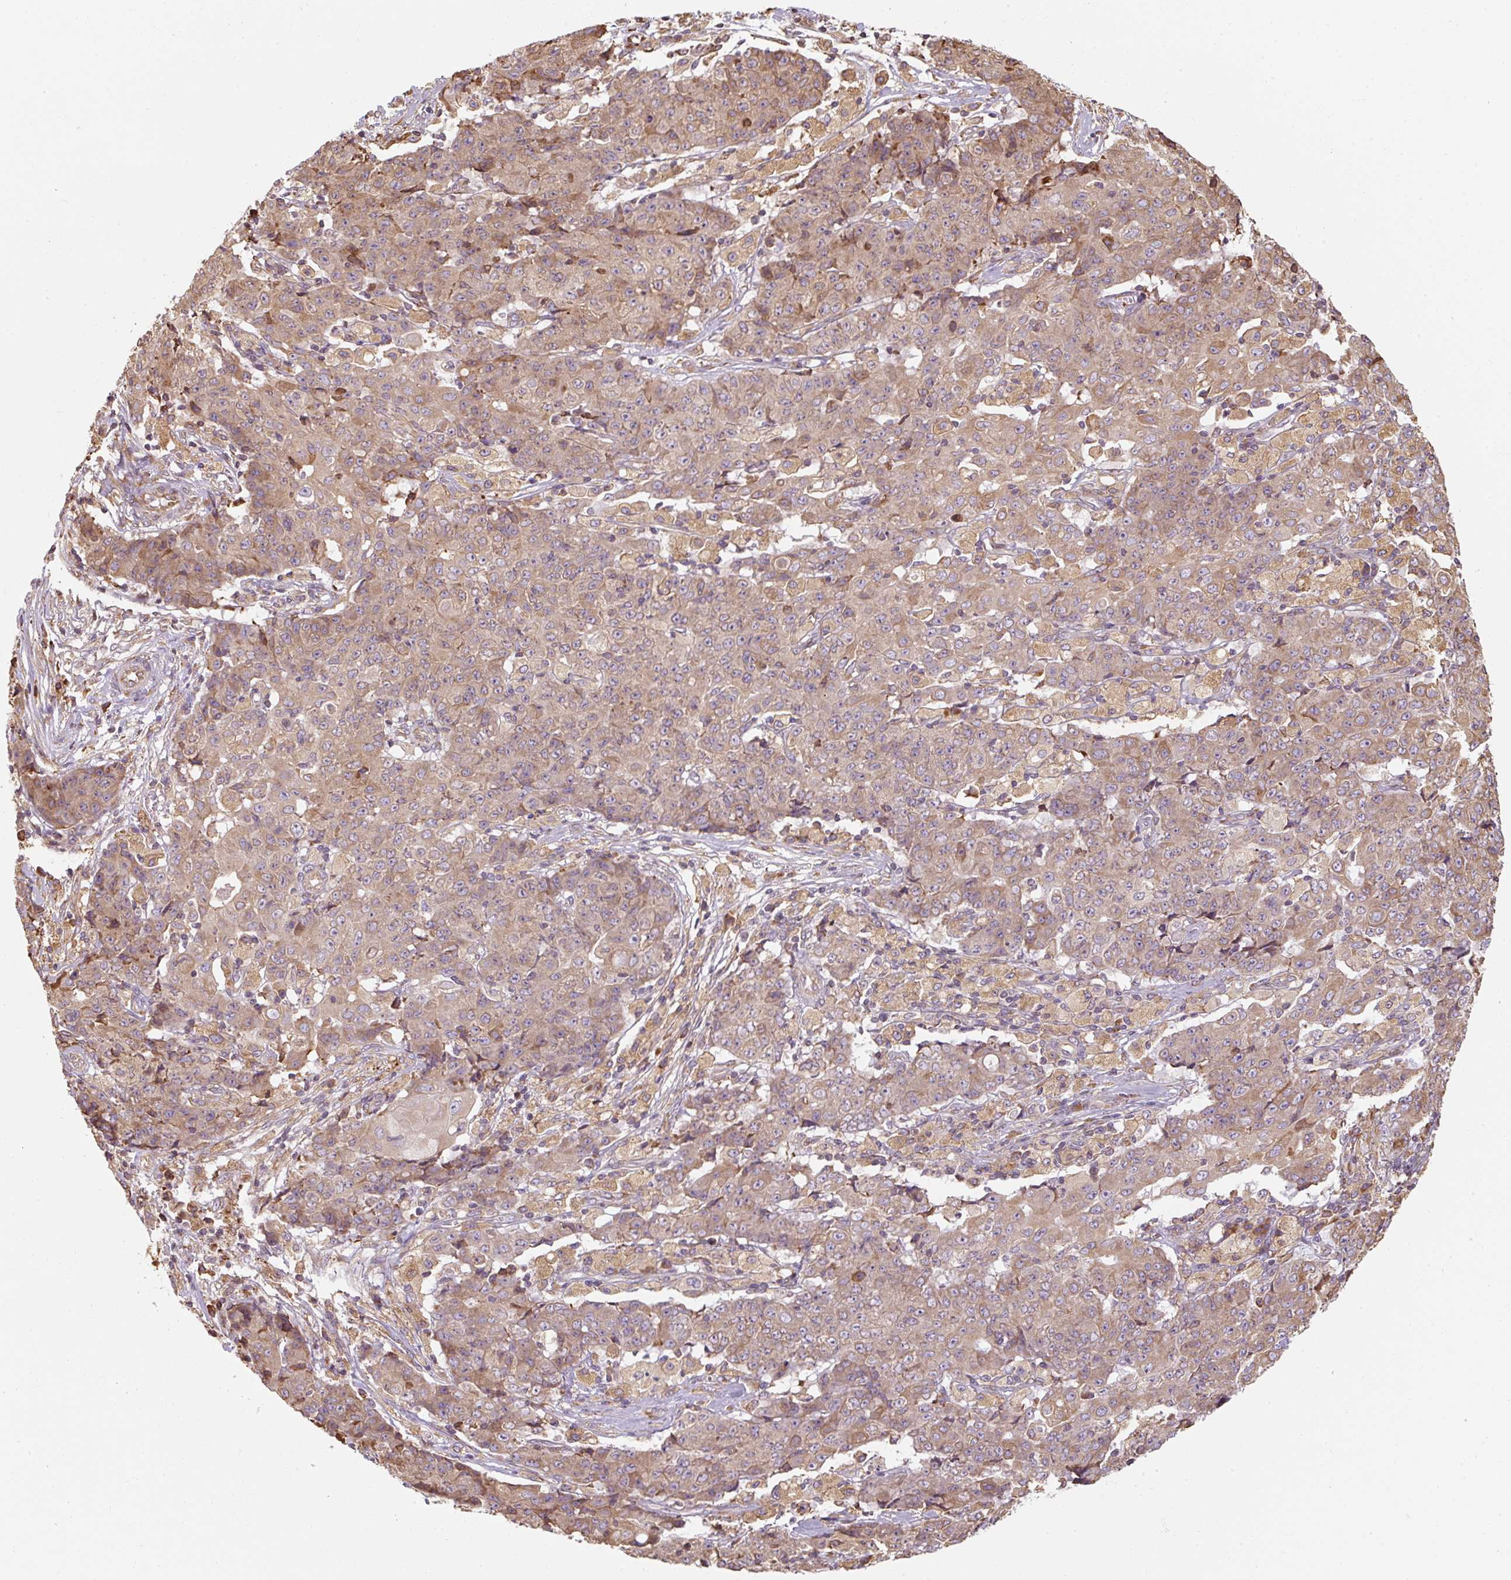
{"staining": {"intensity": "weak", "quantity": "25%-75%", "location": "cytoplasmic/membranous"}, "tissue": "ovarian cancer", "cell_type": "Tumor cells", "image_type": "cancer", "snomed": [{"axis": "morphology", "description": "Carcinoma, endometroid"}, {"axis": "topography", "description": "Ovary"}], "caption": "Weak cytoplasmic/membranous positivity is present in about 25%-75% of tumor cells in ovarian cancer (endometroid carcinoma).", "gene": "PRKCSH", "patient": {"sex": "female", "age": 42}}